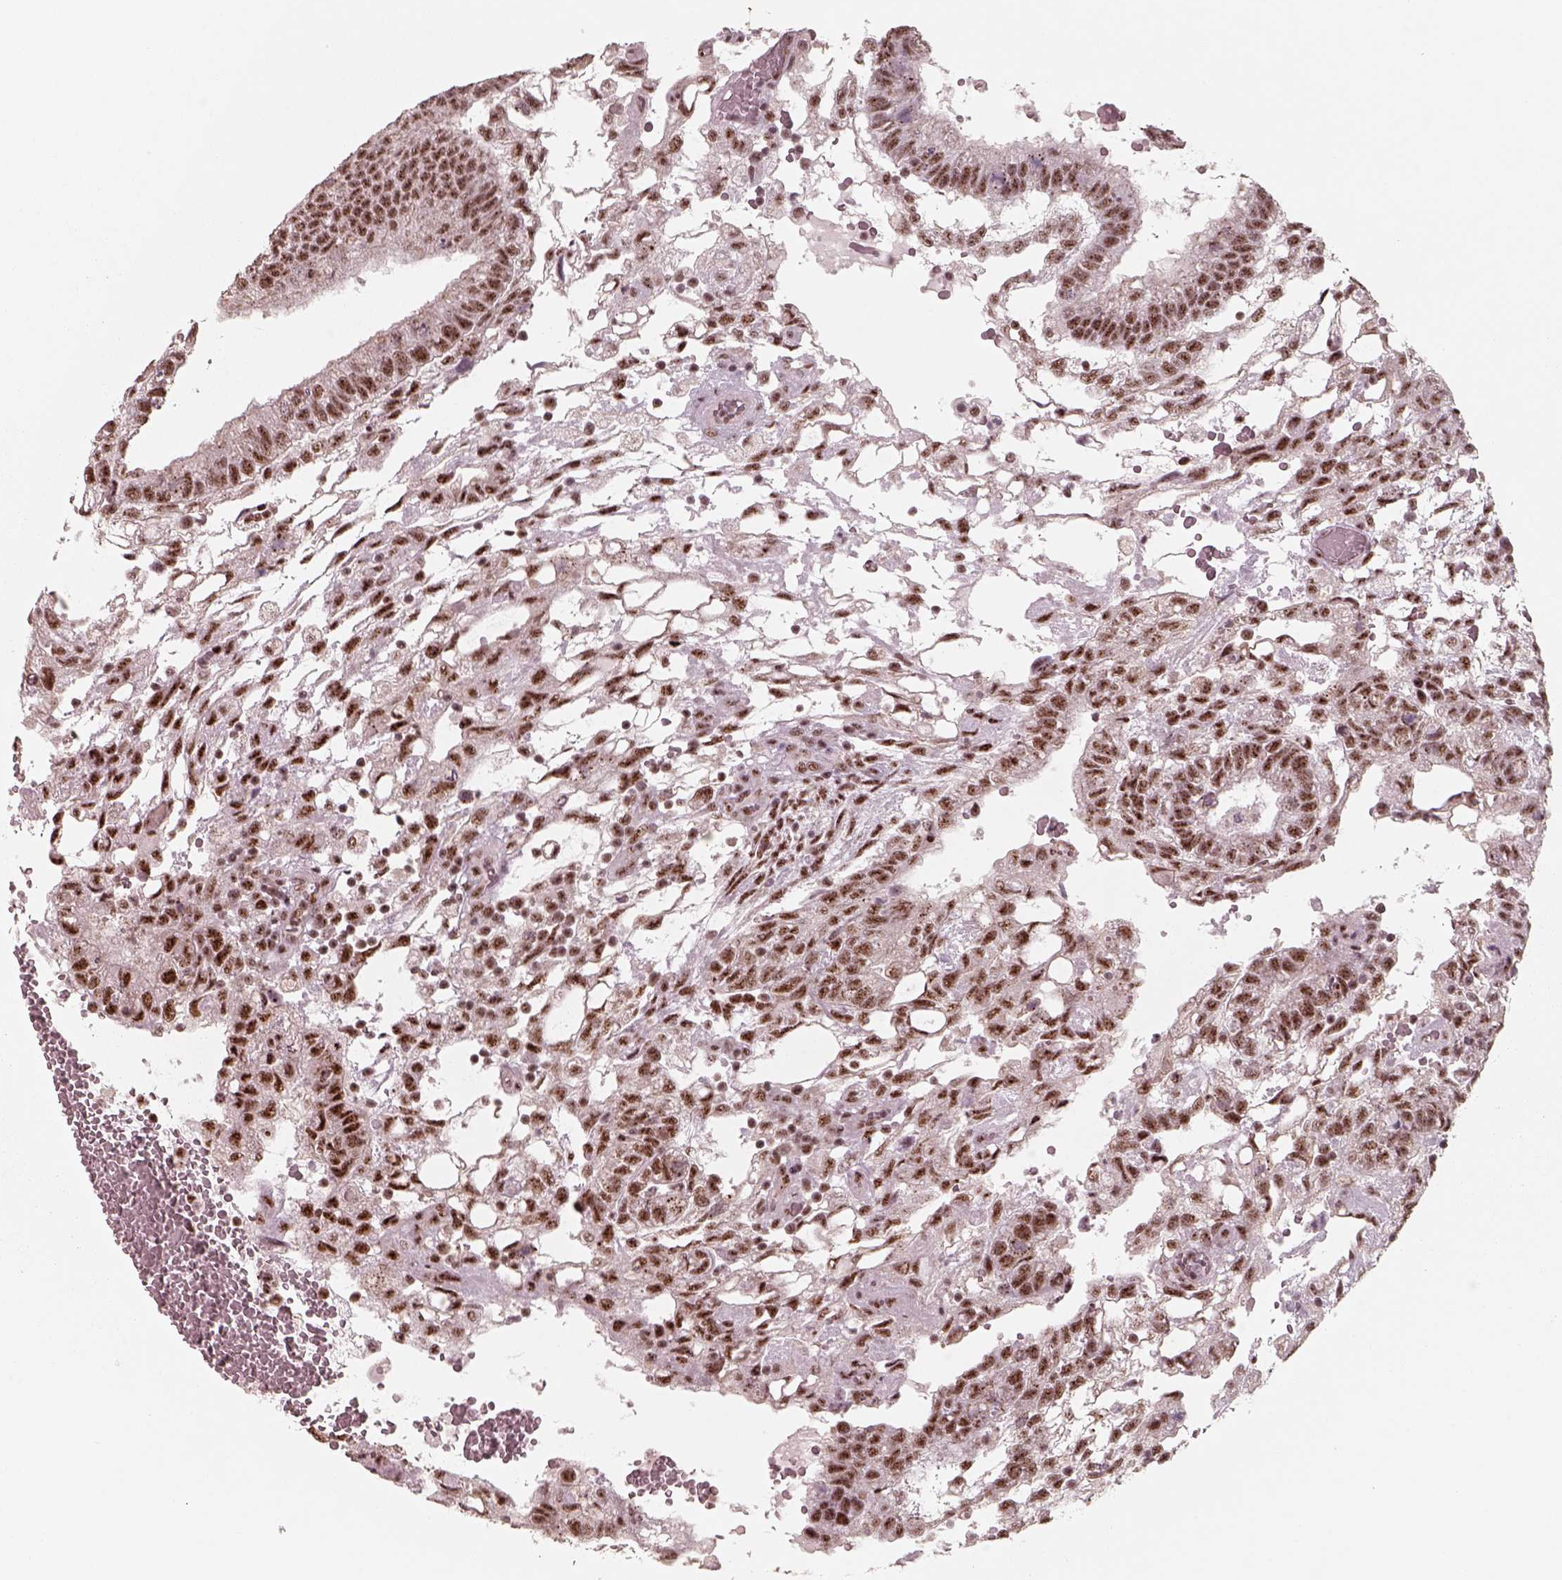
{"staining": {"intensity": "strong", "quantity": ">75%", "location": "nuclear"}, "tissue": "testis cancer", "cell_type": "Tumor cells", "image_type": "cancer", "snomed": [{"axis": "morphology", "description": "Carcinoma, Embryonal, NOS"}, {"axis": "topography", "description": "Testis"}], "caption": "Protein staining shows strong nuclear expression in approximately >75% of tumor cells in testis cancer. (DAB = brown stain, brightfield microscopy at high magnification).", "gene": "ATXN7L3", "patient": {"sex": "male", "age": 32}}